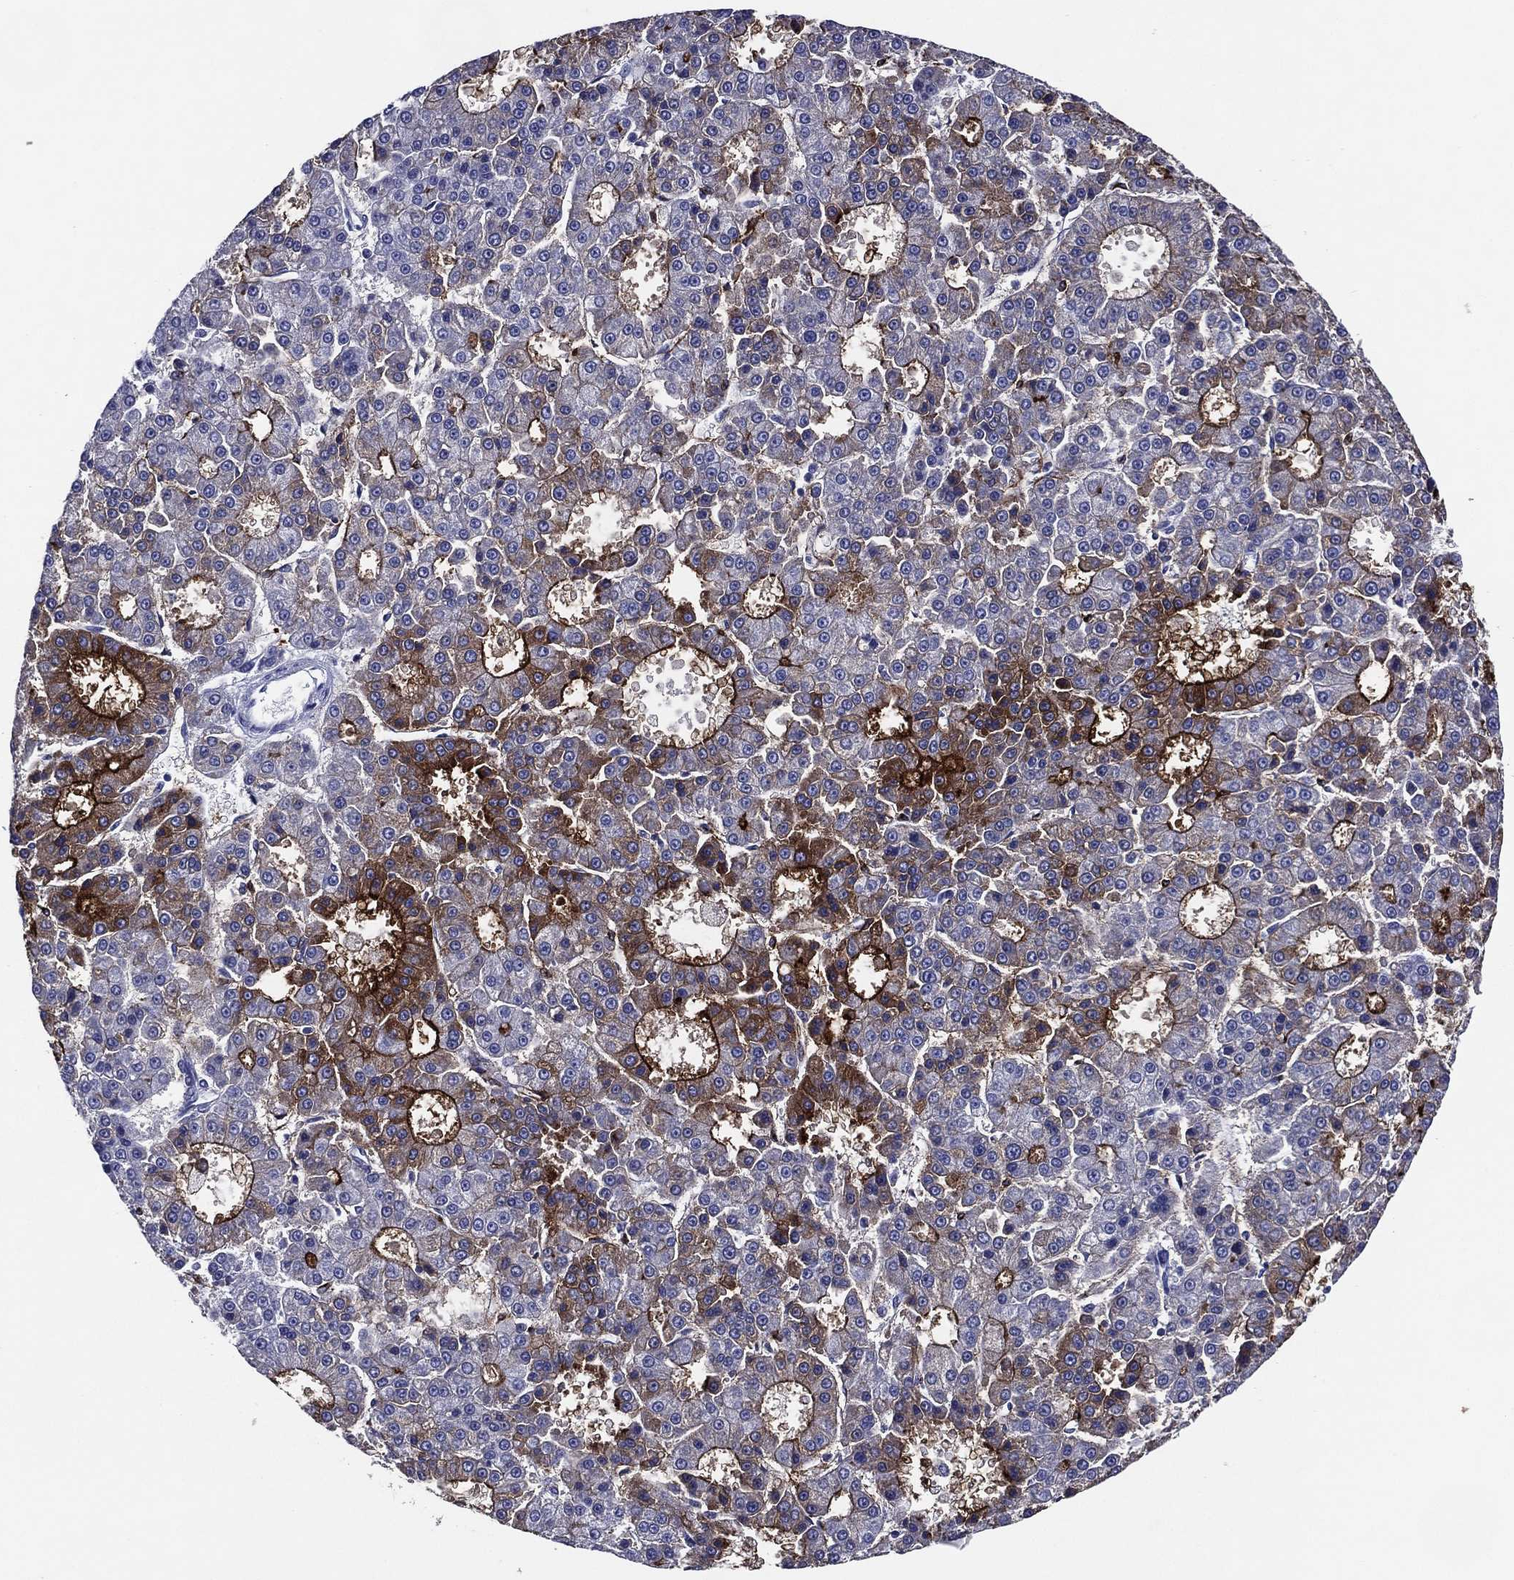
{"staining": {"intensity": "strong", "quantity": "<25%", "location": "cytoplasmic/membranous"}, "tissue": "liver cancer", "cell_type": "Tumor cells", "image_type": "cancer", "snomed": [{"axis": "morphology", "description": "Carcinoma, Hepatocellular, NOS"}, {"axis": "topography", "description": "Liver"}], "caption": "Immunohistochemistry (IHC) image of neoplastic tissue: human hepatocellular carcinoma (liver) stained using immunohistochemistry (IHC) demonstrates medium levels of strong protein expression localized specifically in the cytoplasmic/membranous of tumor cells, appearing as a cytoplasmic/membranous brown color.", "gene": "ACE2", "patient": {"sex": "male", "age": 70}}